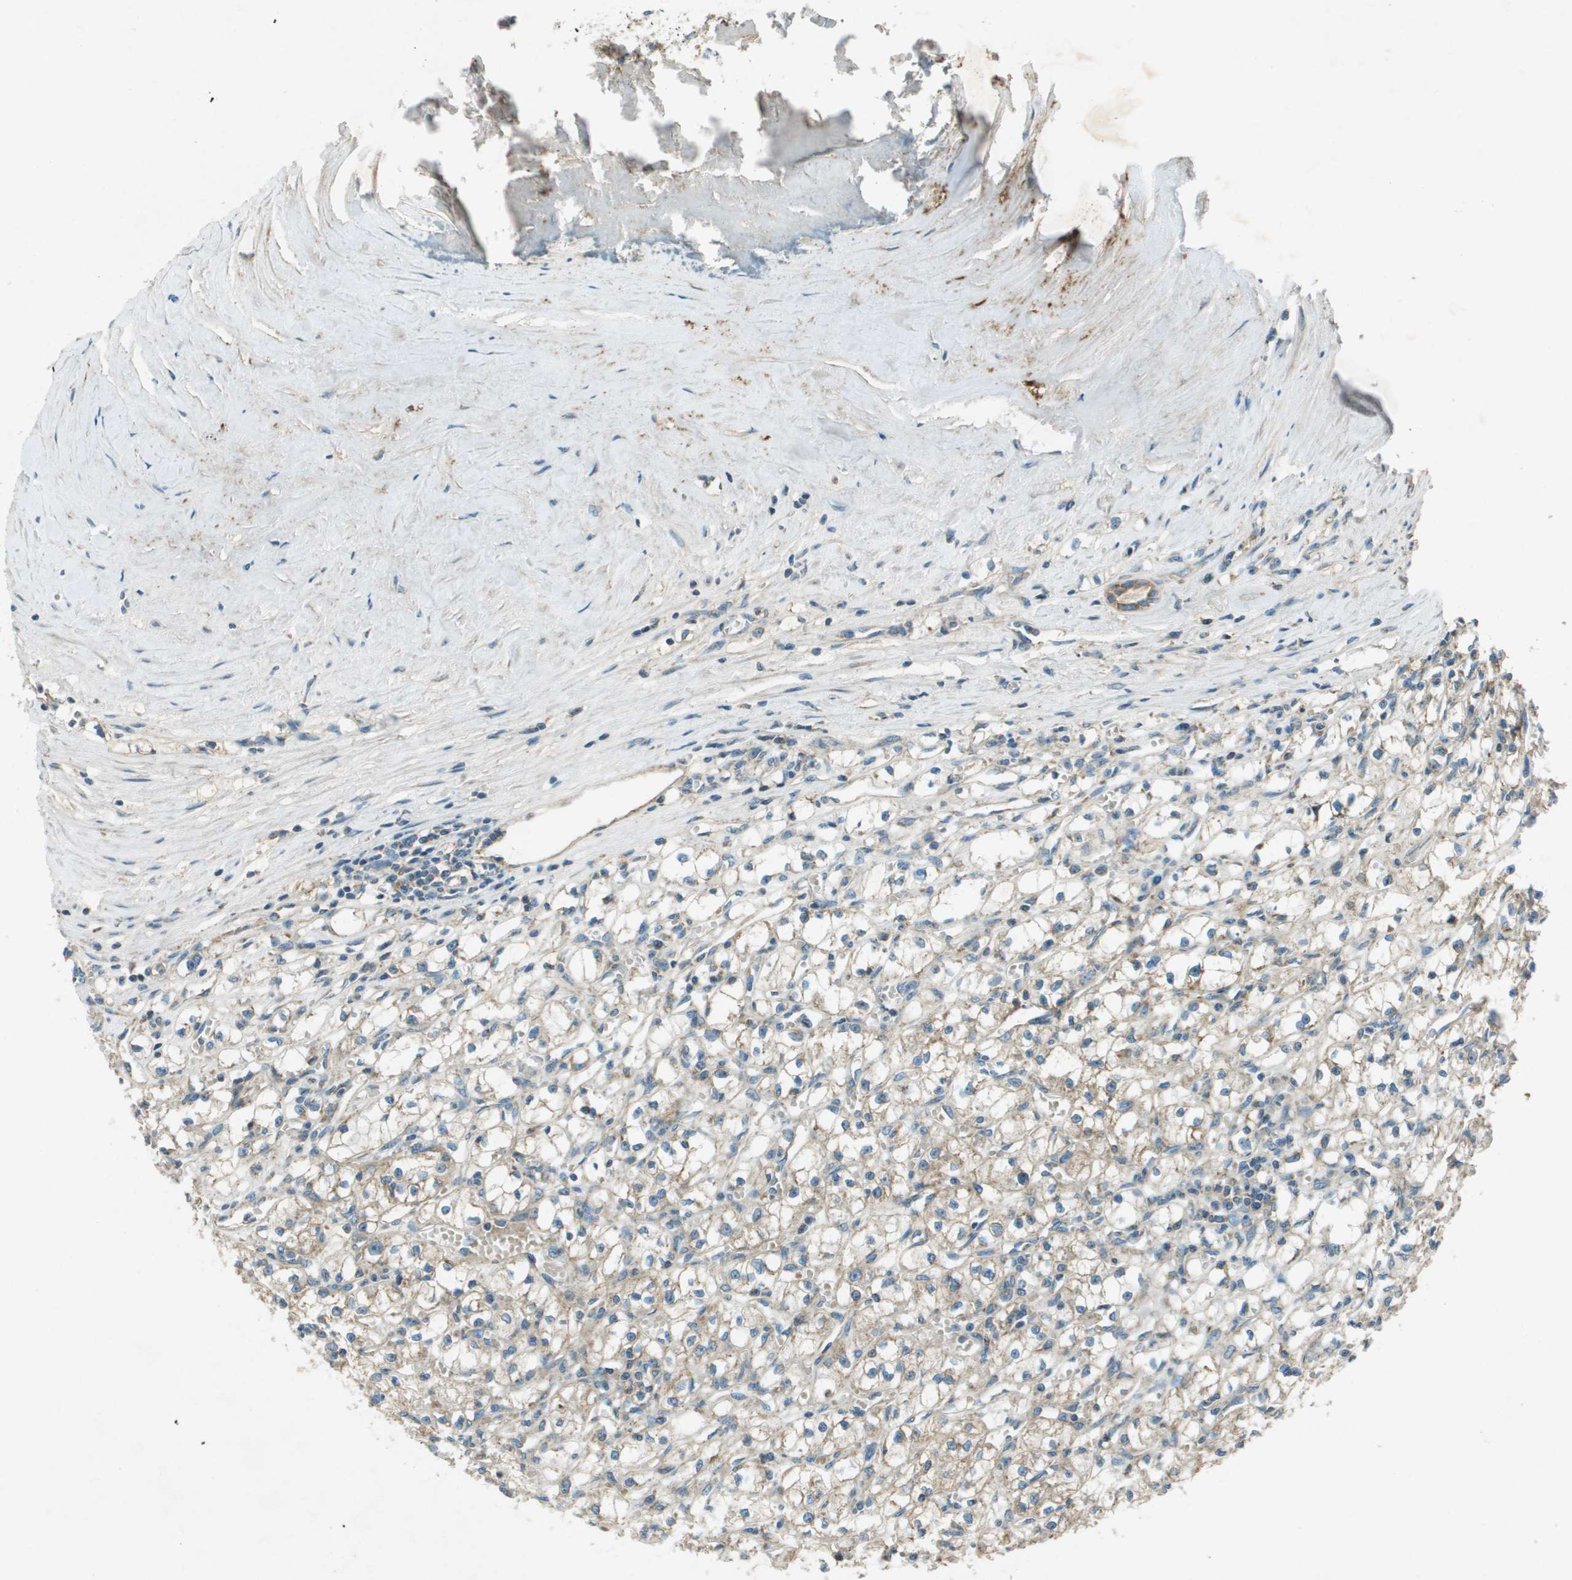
{"staining": {"intensity": "weak", "quantity": ">75%", "location": "cytoplasmic/membranous"}, "tissue": "renal cancer", "cell_type": "Tumor cells", "image_type": "cancer", "snomed": [{"axis": "morphology", "description": "Adenocarcinoma, NOS"}, {"axis": "topography", "description": "Kidney"}], "caption": "IHC (DAB) staining of renal cancer (adenocarcinoma) shows weak cytoplasmic/membranous protein expression in approximately >75% of tumor cells.", "gene": "MIGA1", "patient": {"sex": "male", "age": 56}}